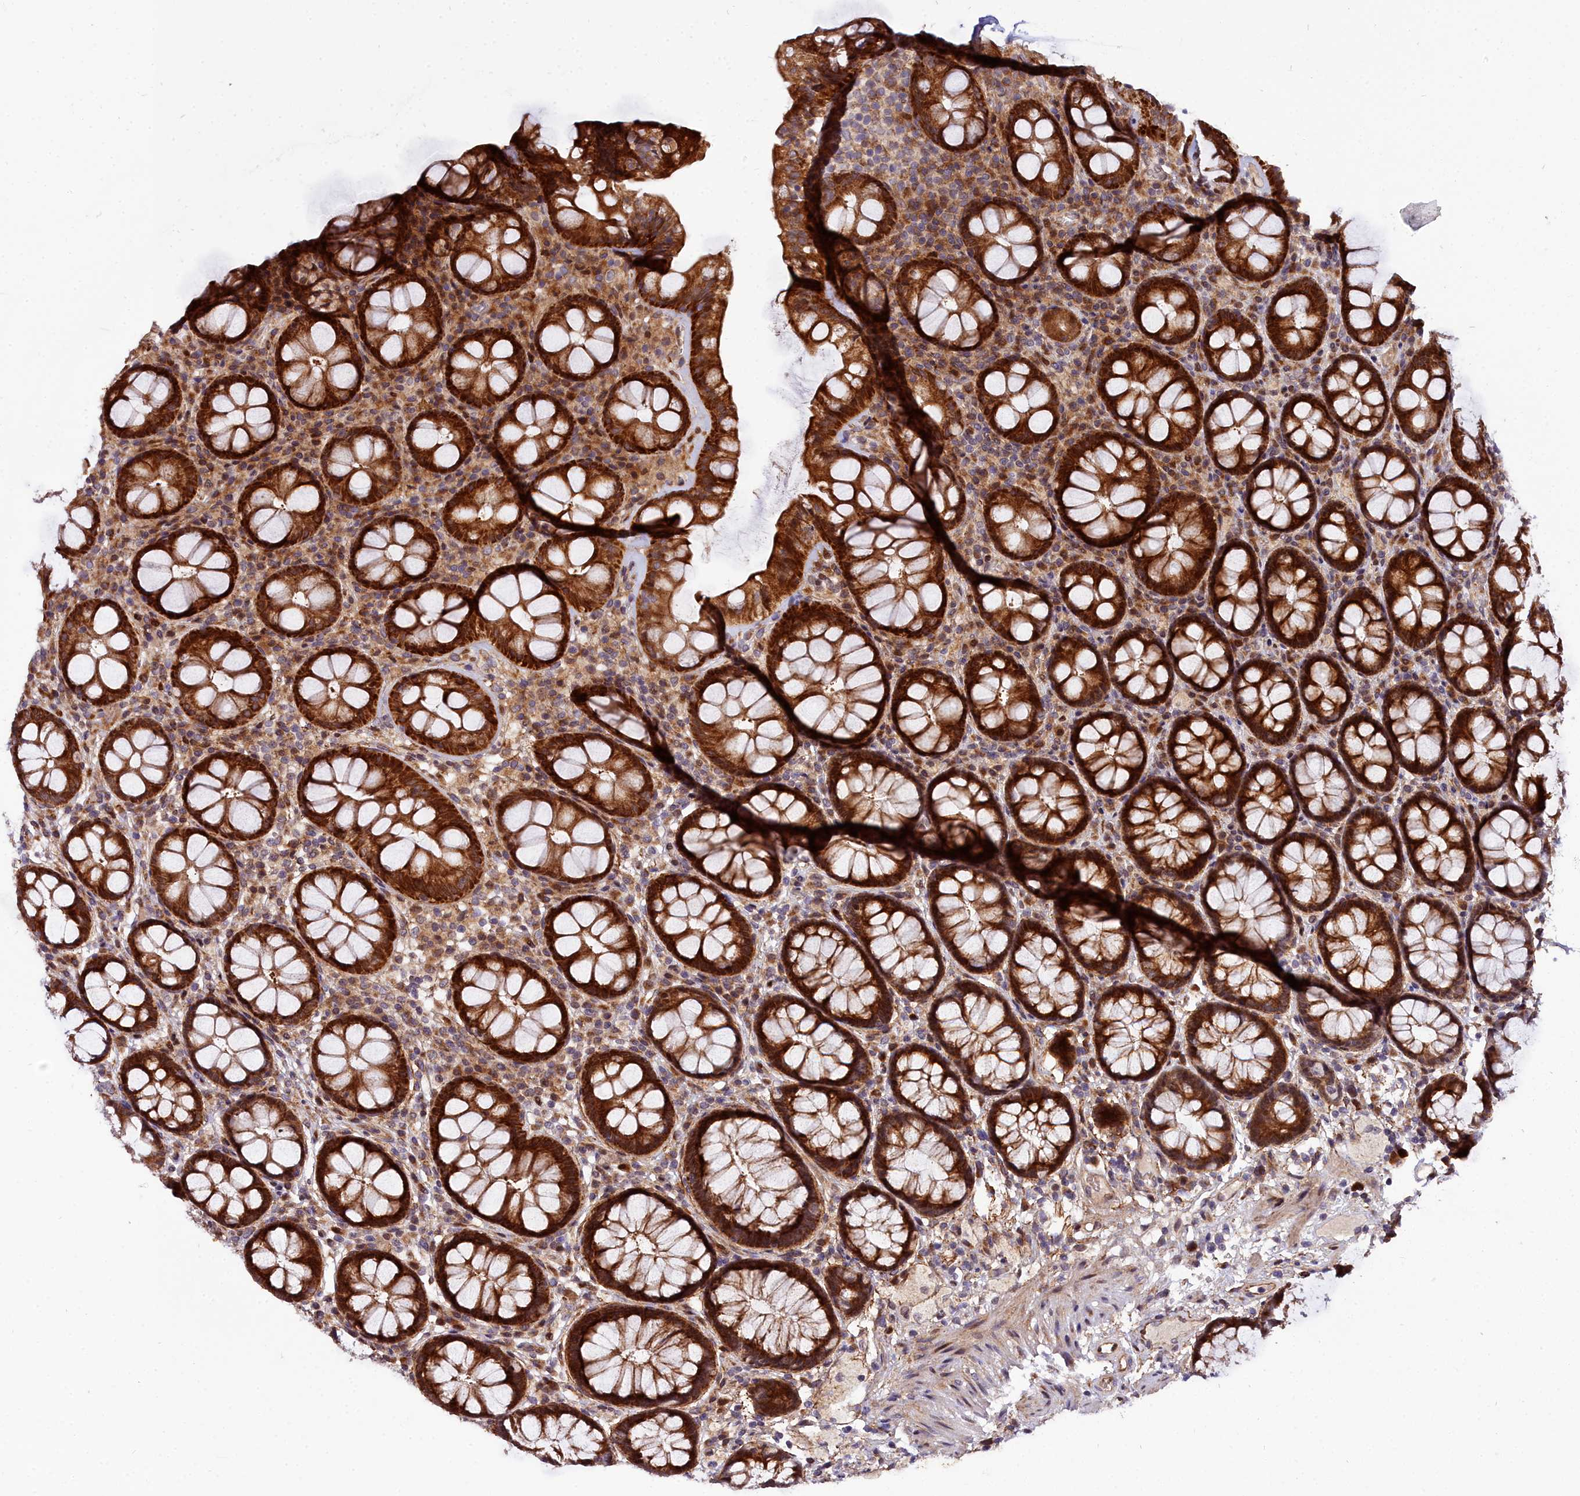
{"staining": {"intensity": "strong", "quantity": ">75%", "location": "cytoplasmic/membranous"}, "tissue": "rectum", "cell_type": "Glandular cells", "image_type": "normal", "snomed": [{"axis": "morphology", "description": "Normal tissue, NOS"}, {"axis": "topography", "description": "Rectum"}], "caption": "A histopathology image showing strong cytoplasmic/membranous staining in approximately >75% of glandular cells in unremarkable rectum, as visualized by brown immunohistochemical staining.", "gene": "MRPS11", "patient": {"sex": "male", "age": 83}}